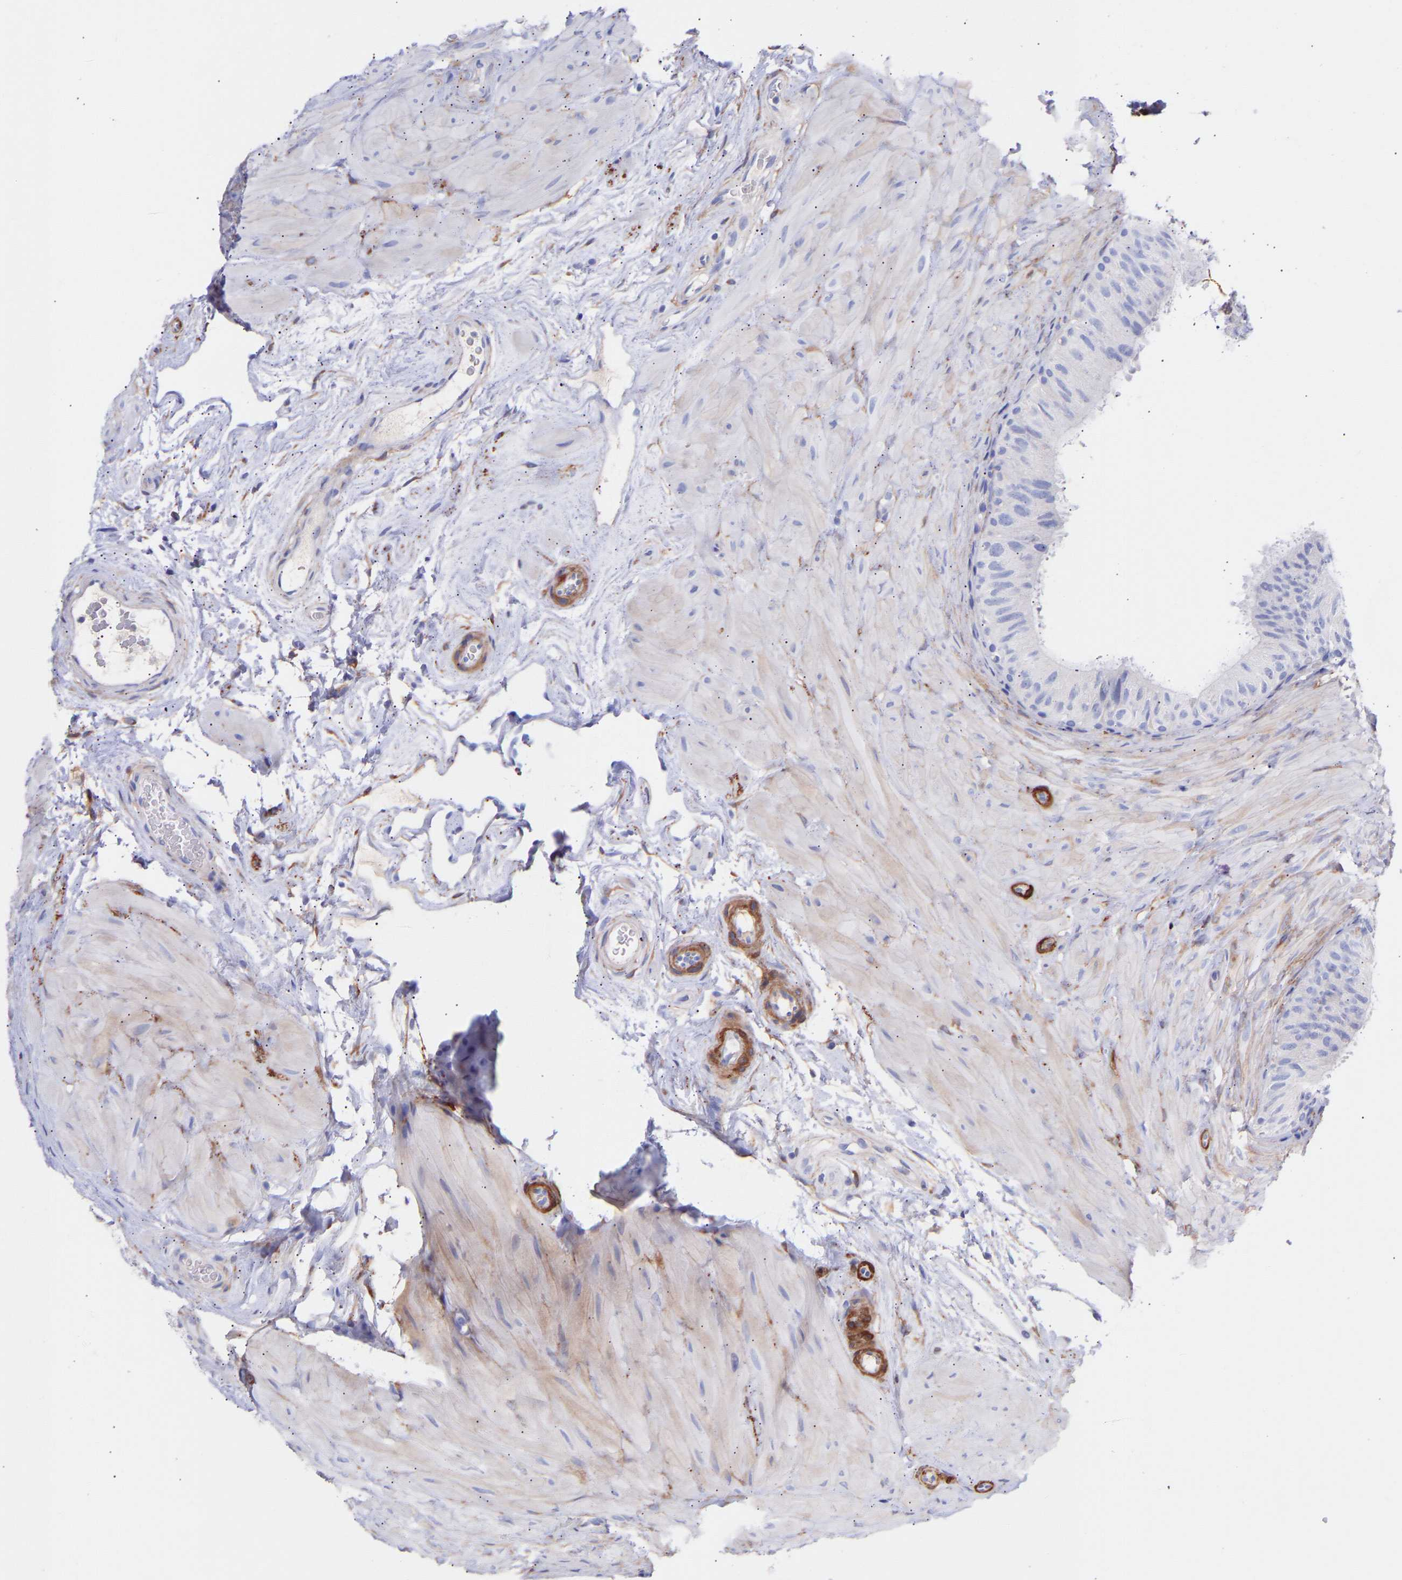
{"staining": {"intensity": "negative", "quantity": "none", "location": "none"}, "tissue": "epididymis", "cell_type": "Glandular cells", "image_type": "normal", "snomed": [{"axis": "morphology", "description": "Normal tissue, NOS"}, {"axis": "topography", "description": "Epididymis"}], "caption": "IHC image of normal epididymis stained for a protein (brown), which demonstrates no staining in glandular cells.", "gene": "AMPH", "patient": {"sex": "male", "age": 34}}